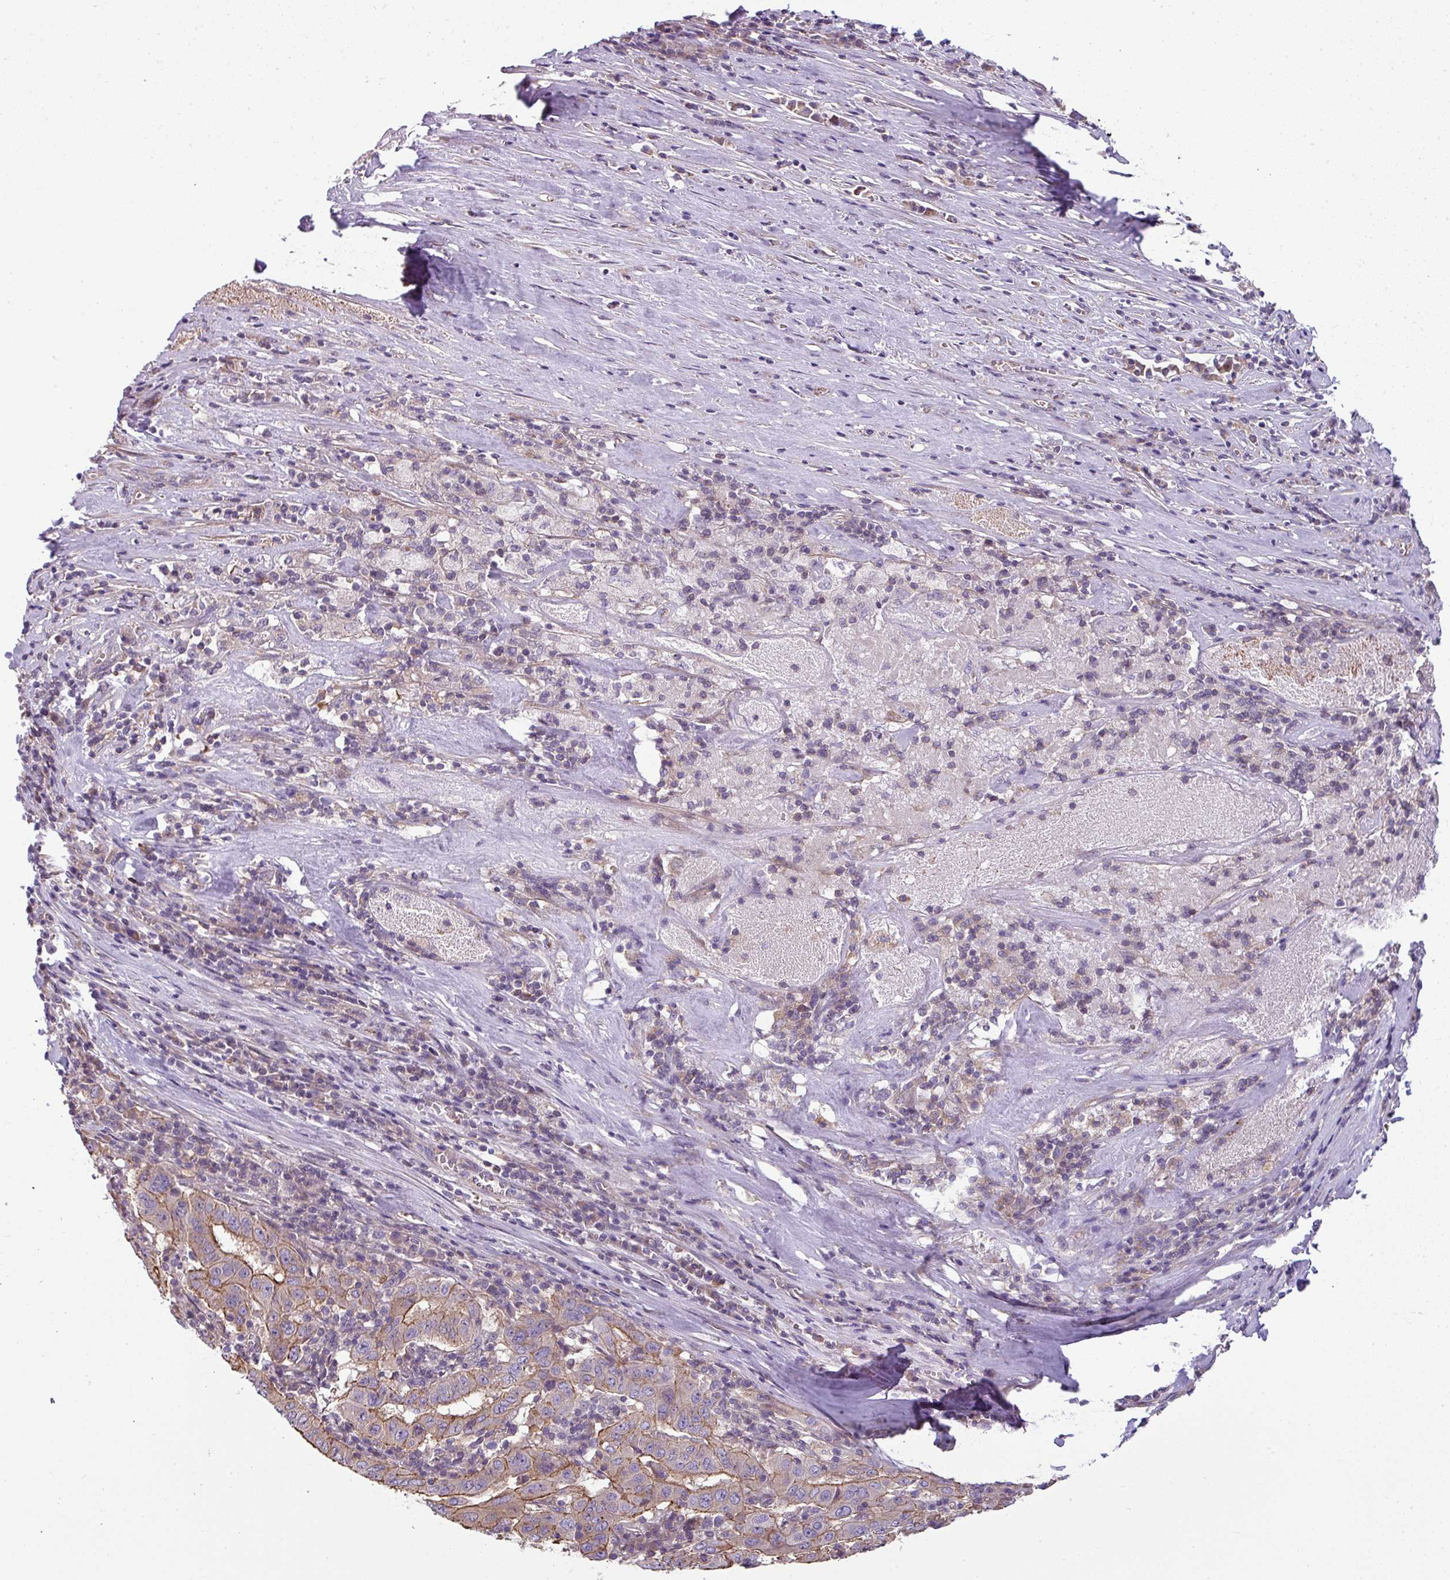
{"staining": {"intensity": "moderate", "quantity": "25%-75%", "location": "cytoplasmic/membranous"}, "tissue": "pancreatic cancer", "cell_type": "Tumor cells", "image_type": "cancer", "snomed": [{"axis": "morphology", "description": "Adenocarcinoma, NOS"}, {"axis": "topography", "description": "Pancreas"}], "caption": "A brown stain shows moderate cytoplasmic/membranous expression of a protein in adenocarcinoma (pancreatic) tumor cells.", "gene": "PALS2", "patient": {"sex": "male", "age": 63}}